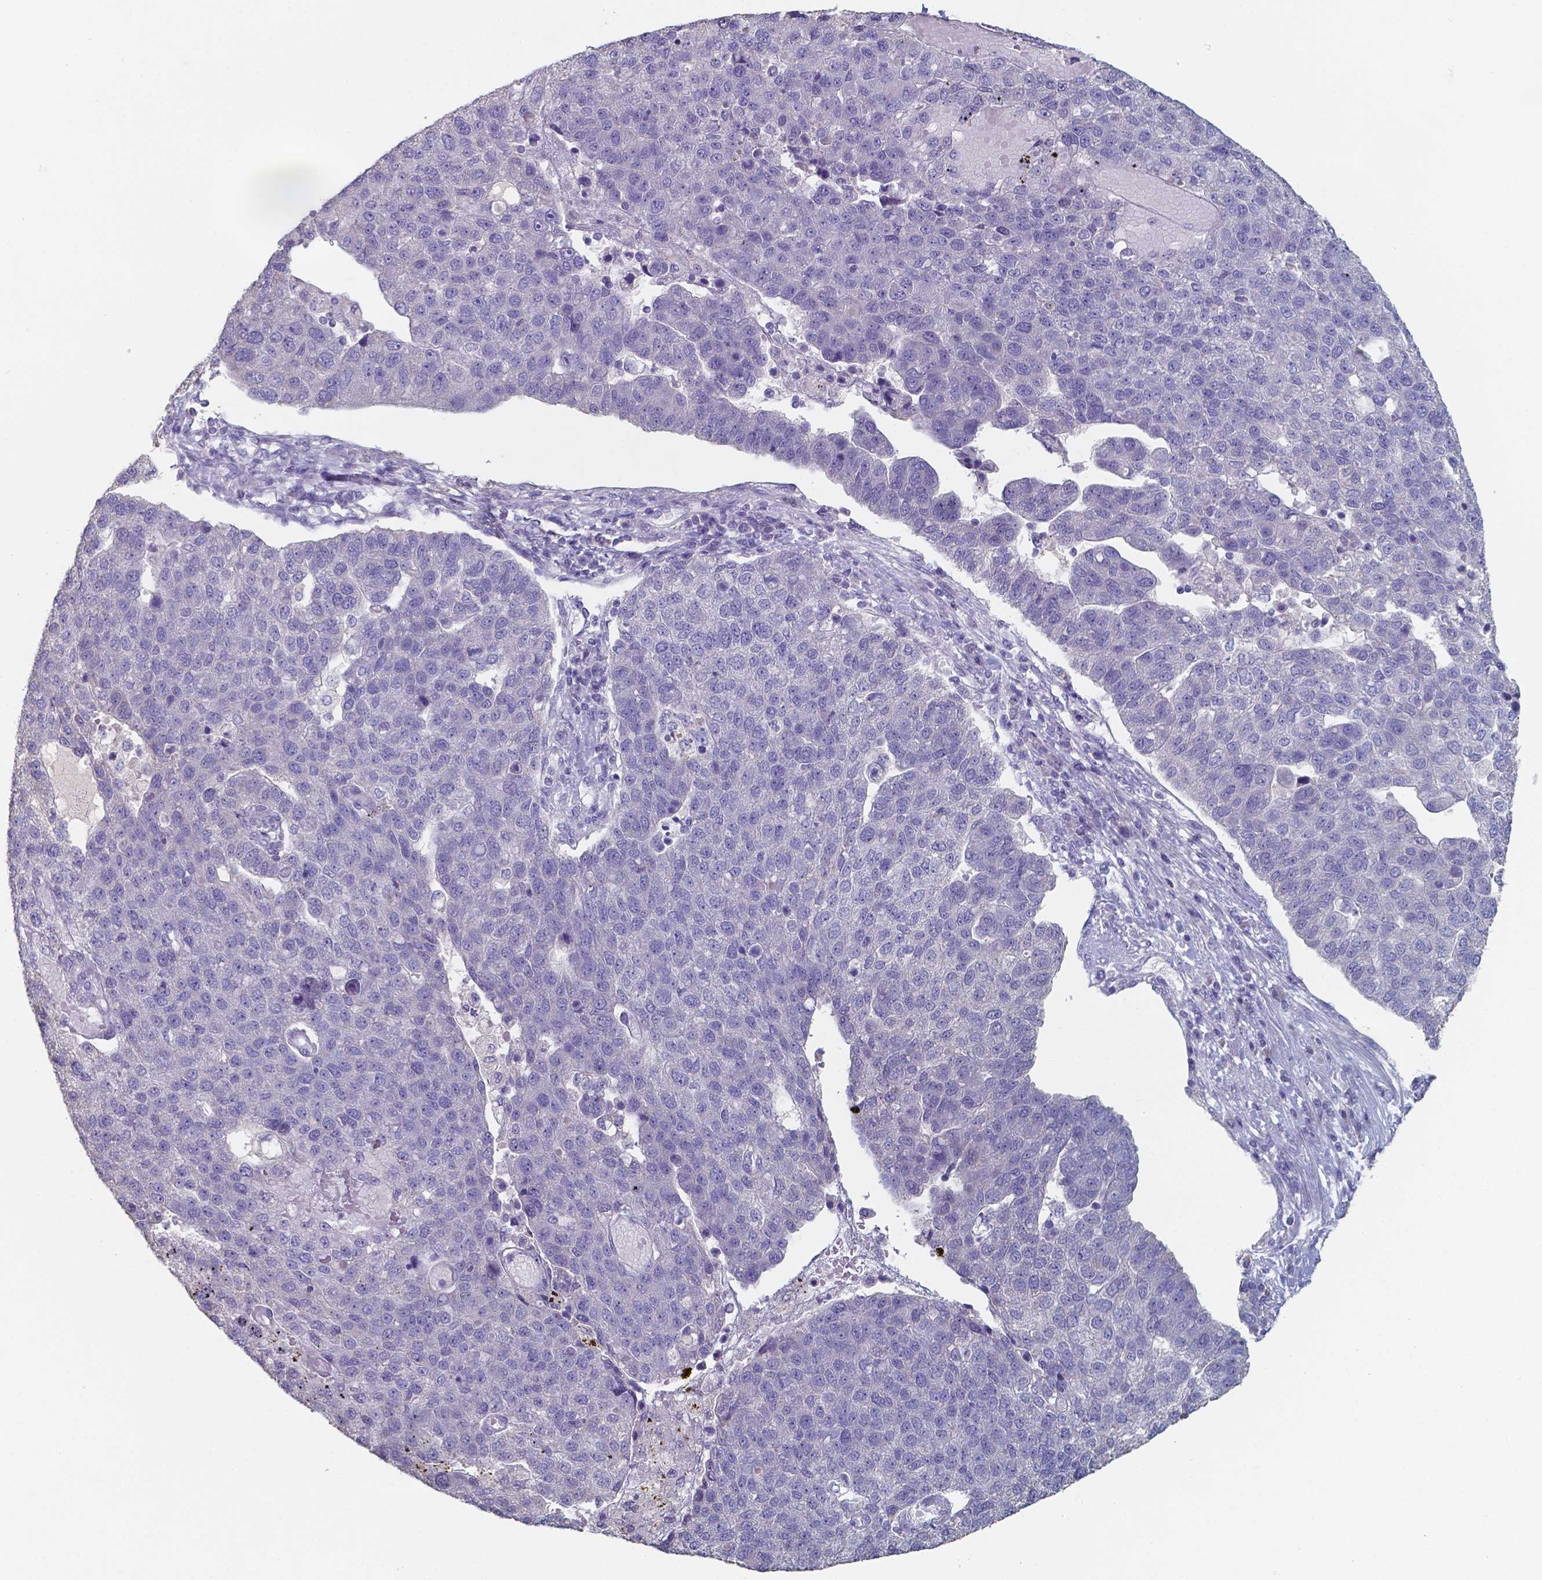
{"staining": {"intensity": "negative", "quantity": "none", "location": "none"}, "tissue": "pancreatic cancer", "cell_type": "Tumor cells", "image_type": "cancer", "snomed": [{"axis": "morphology", "description": "Adenocarcinoma, NOS"}, {"axis": "topography", "description": "Pancreas"}], "caption": "A micrograph of pancreatic cancer stained for a protein shows no brown staining in tumor cells. Brightfield microscopy of immunohistochemistry stained with DAB (brown) and hematoxylin (blue), captured at high magnification.", "gene": "FOXJ1", "patient": {"sex": "female", "age": 61}}